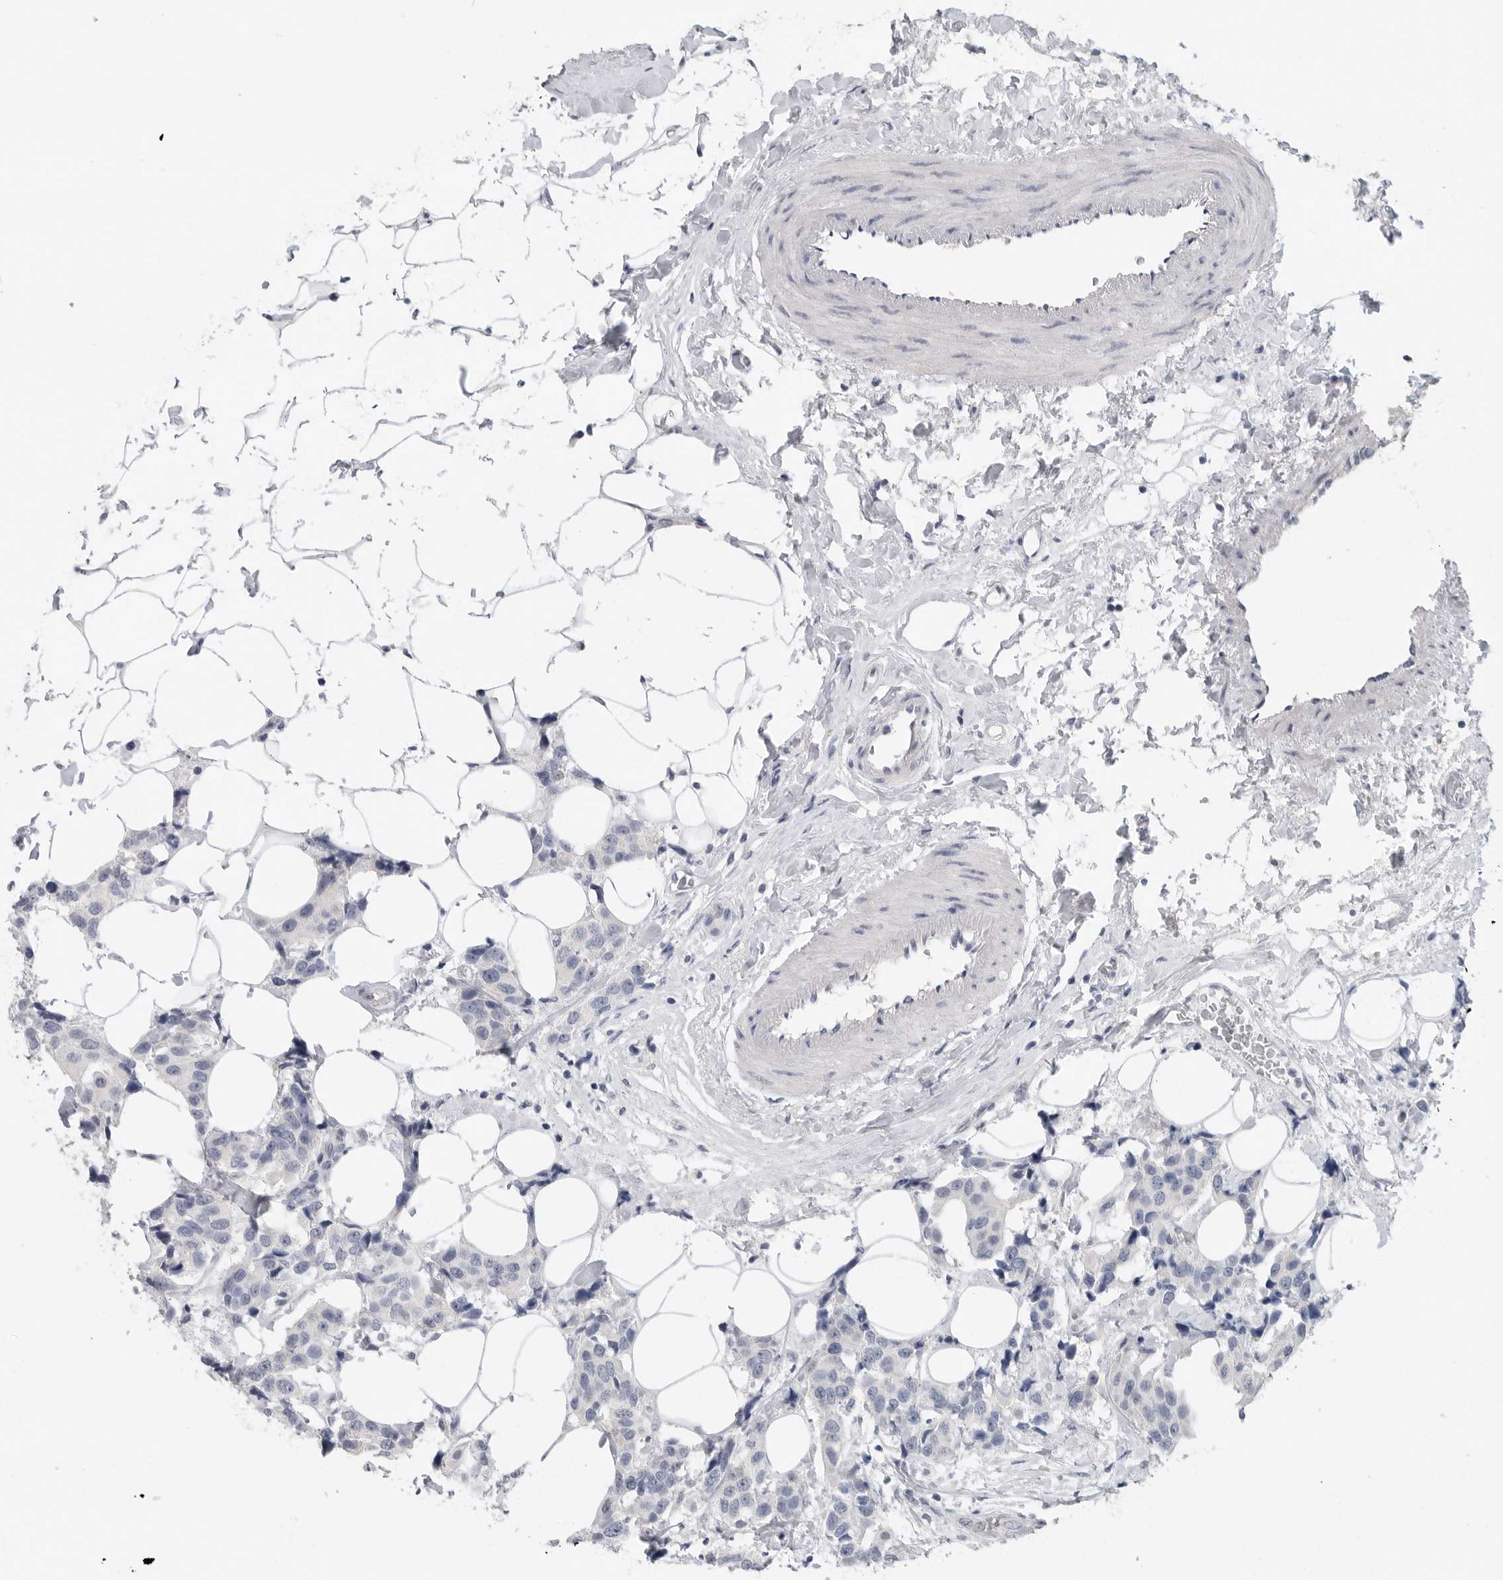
{"staining": {"intensity": "negative", "quantity": "none", "location": "none"}, "tissue": "breast cancer", "cell_type": "Tumor cells", "image_type": "cancer", "snomed": [{"axis": "morphology", "description": "Normal tissue, NOS"}, {"axis": "morphology", "description": "Duct carcinoma"}, {"axis": "topography", "description": "Breast"}], "caption": "Tumor cells are negative for protein expression in human breast intraductal carcinoma.", "gene": "REG4", "patient": {"sex": "female", "age": 39}}